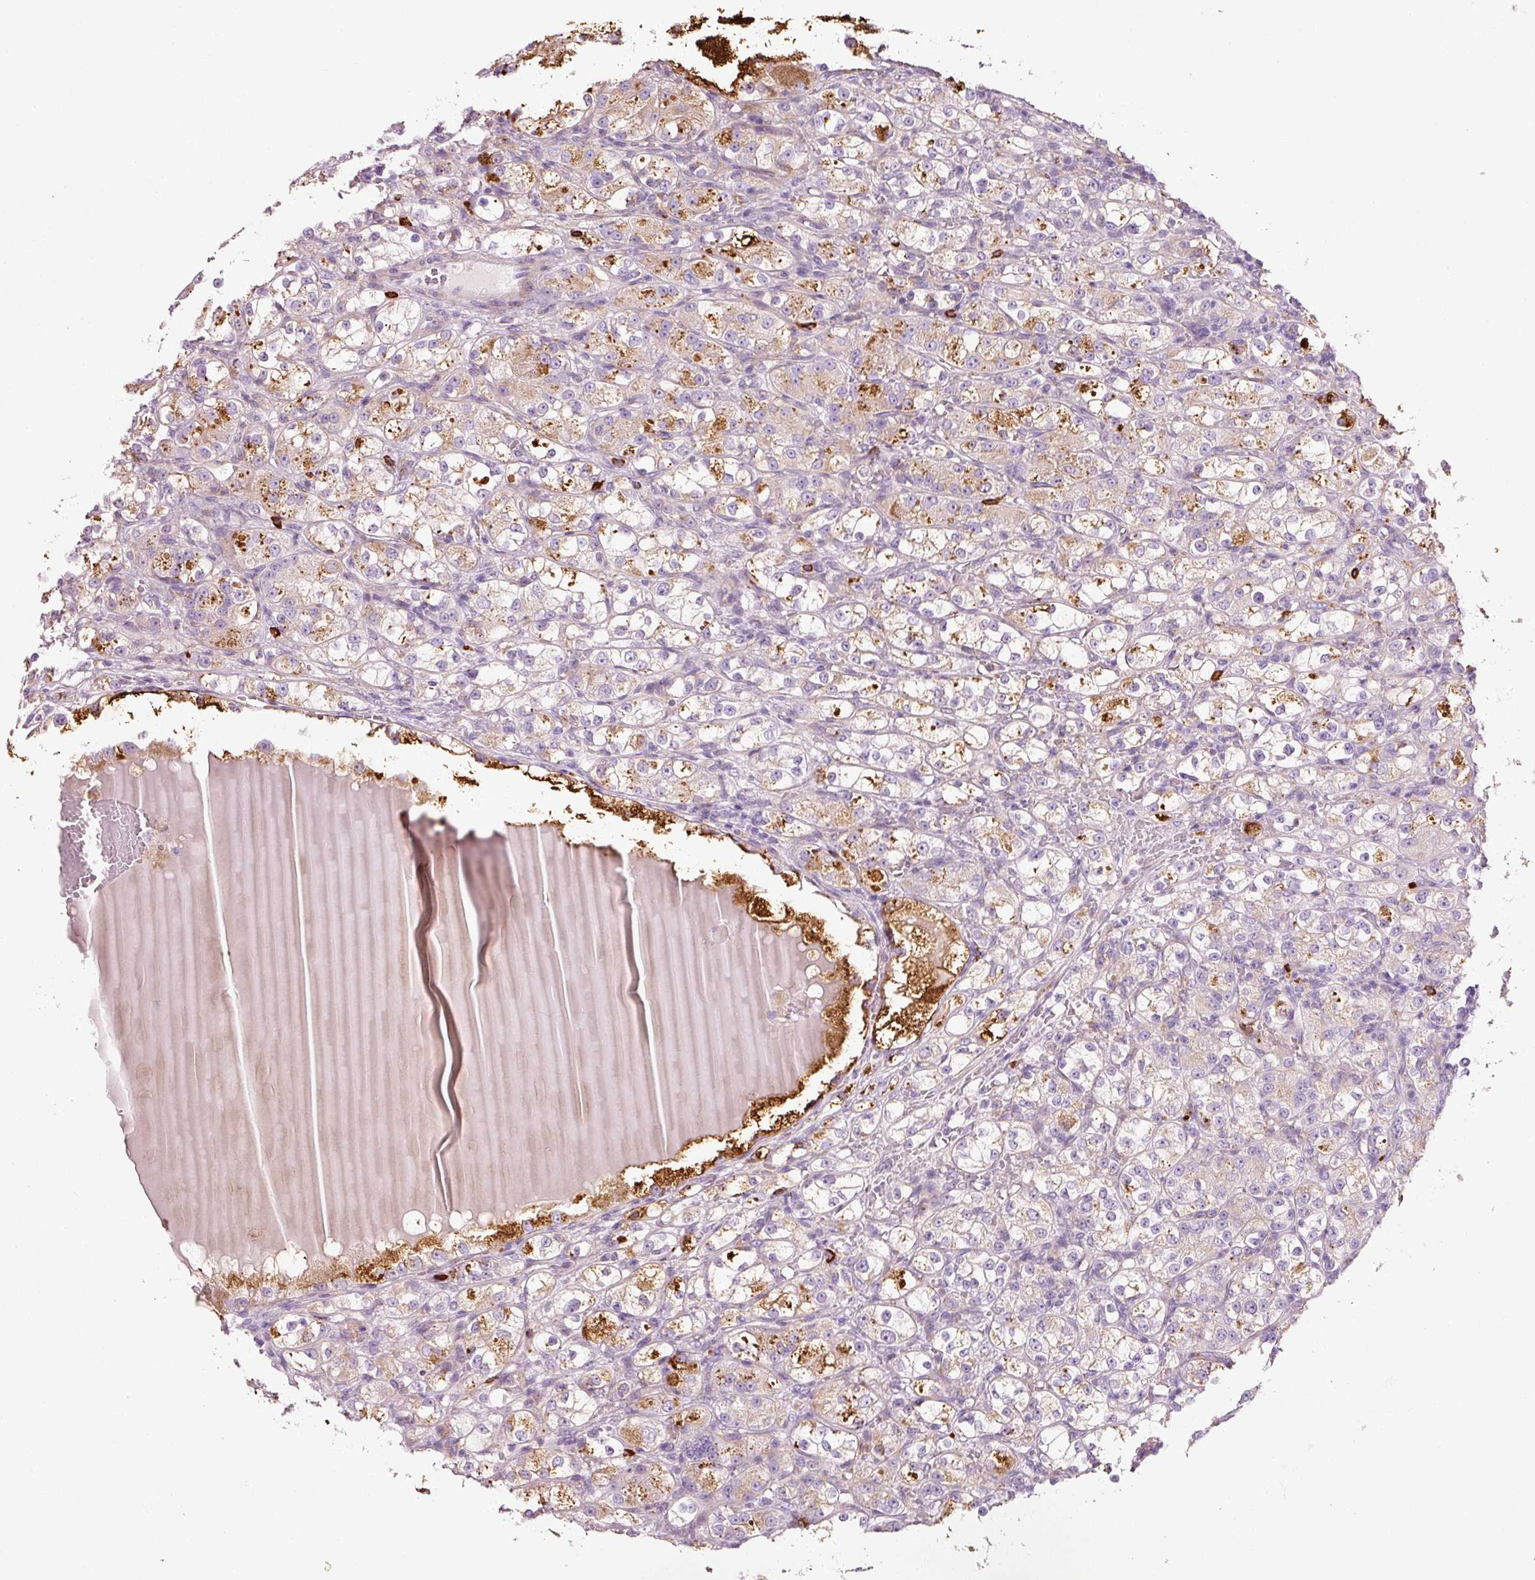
{"staining": {"intensity": "moderate", "quantity": "25%-75%", "location": "cytoplasmic/membranous"}, "tissue": "renal cancer", "cell_type": "Tumor cells", "image_type": "cancer", "snomed": [{"axis": "morphology", "description": "Normal tissue, NOS"}, {"axis": "morphology", "description": "Adenocarcinoma, NOS"}, {"axis": "topography", "description": "Kidney"}], "caption": "The histopathology image exhibits immunohistochemical staining of adenocarcinoma (renal). There is moderate cytoplasmic/membranous positivity is appreciated in approximately 25%-75% of tumor cells.", "gene": "TMC8", "patient": {"sex": "male", "age": 61}}